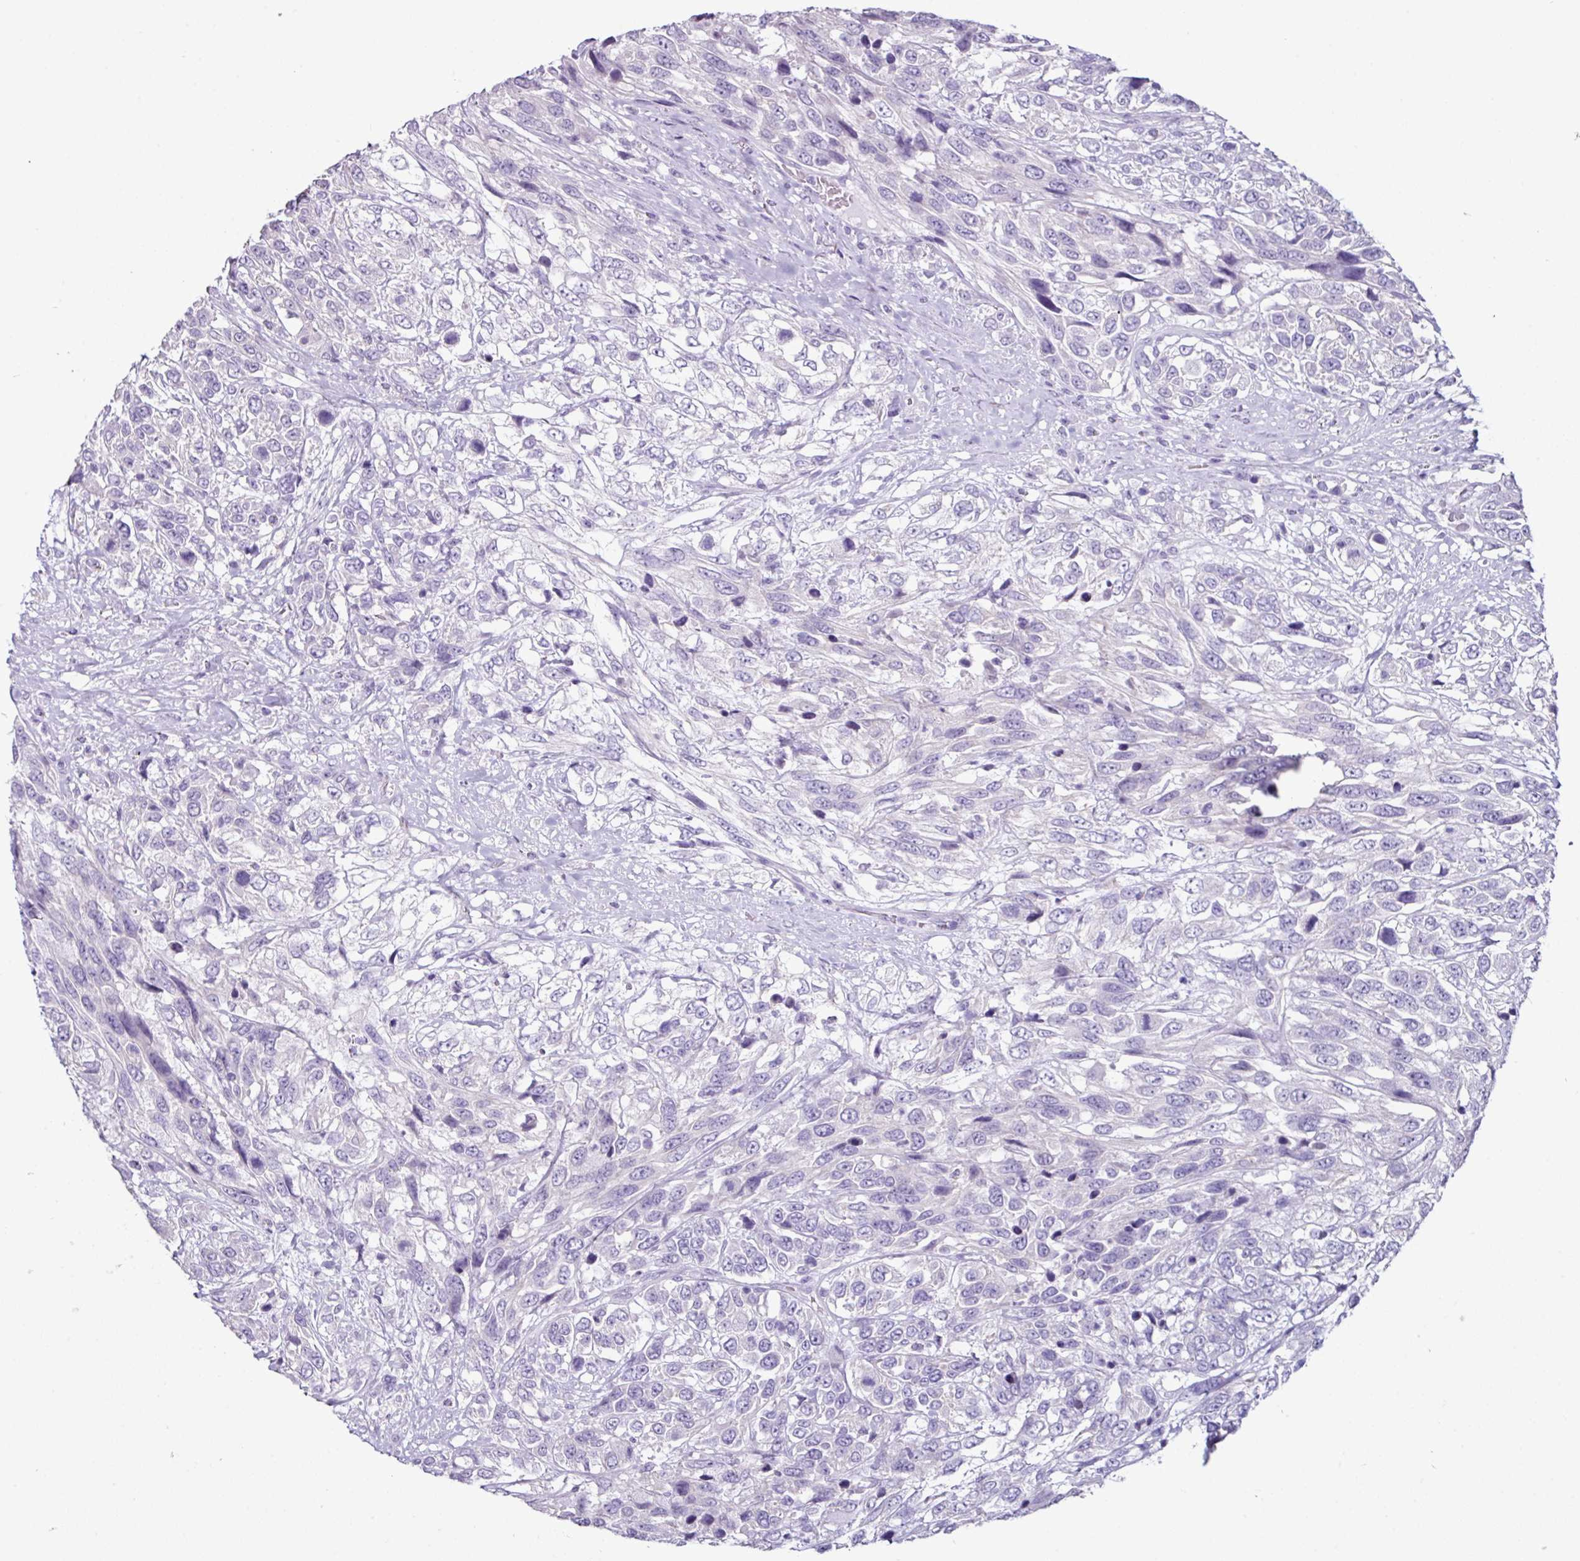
{"staining": {"intensity": "negative", "quantity": "none", "location": "none"}, "tissue": "urothelial cancer", "cell_type": "Tumor cells", "image_type": "cancer", "snomed": [{"axis": "morphology", "description": "Urothelial carcinoma, High grade"}, {"axis": "topography", "description": "Urinary bladder"}], "caption": "The immunohistochemistry photomicrograph has no significant staining in tumor cells of high-grade urothelial carcinoma tissue. (DAB IHC visualized using brightfield microscopy, high magnification).", "gene": "GLP2R", "patient": {"sex": "female", "age": 70}}